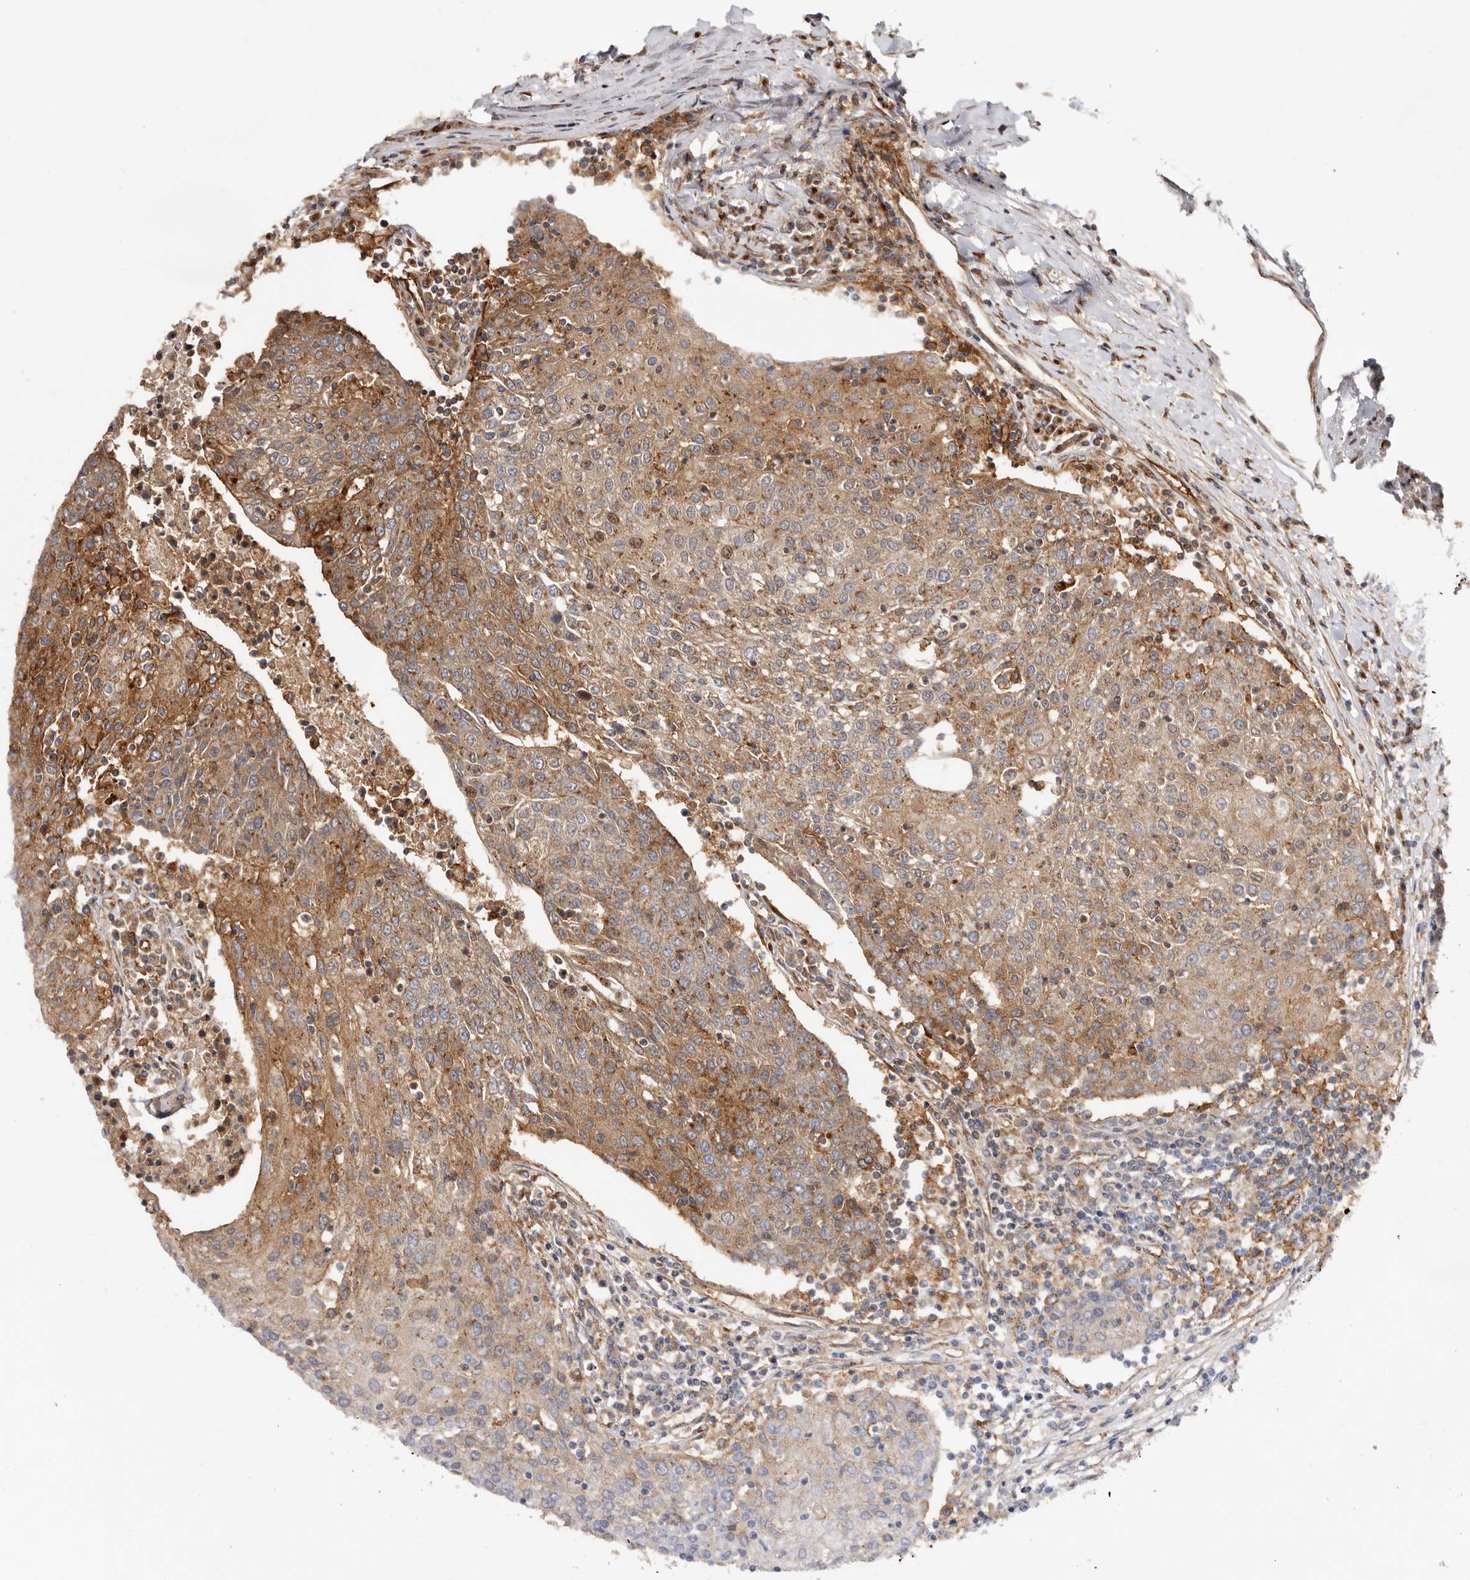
{"staining": {"intensity": "strong", "quantity": "25%-75%", "location": "cytoplasmic/membranous"}, "tissue": "urothelial cancer", "cell_type": "Tumor cells", "image_type": "cancer", "snomed": [{"axis": "morphology", "description": "Urothelial carcinoma, High grade"}, {"axis": "topography", "description": "Urinary bladder"}], "caption": "A histopathology image of urothelial cancer stained for a protein demonstrates strong cytoplasmic/membranous brown staining in tumor cells.", "gene": "GPR27", "patient": {"sex": "female", "age": 85}}